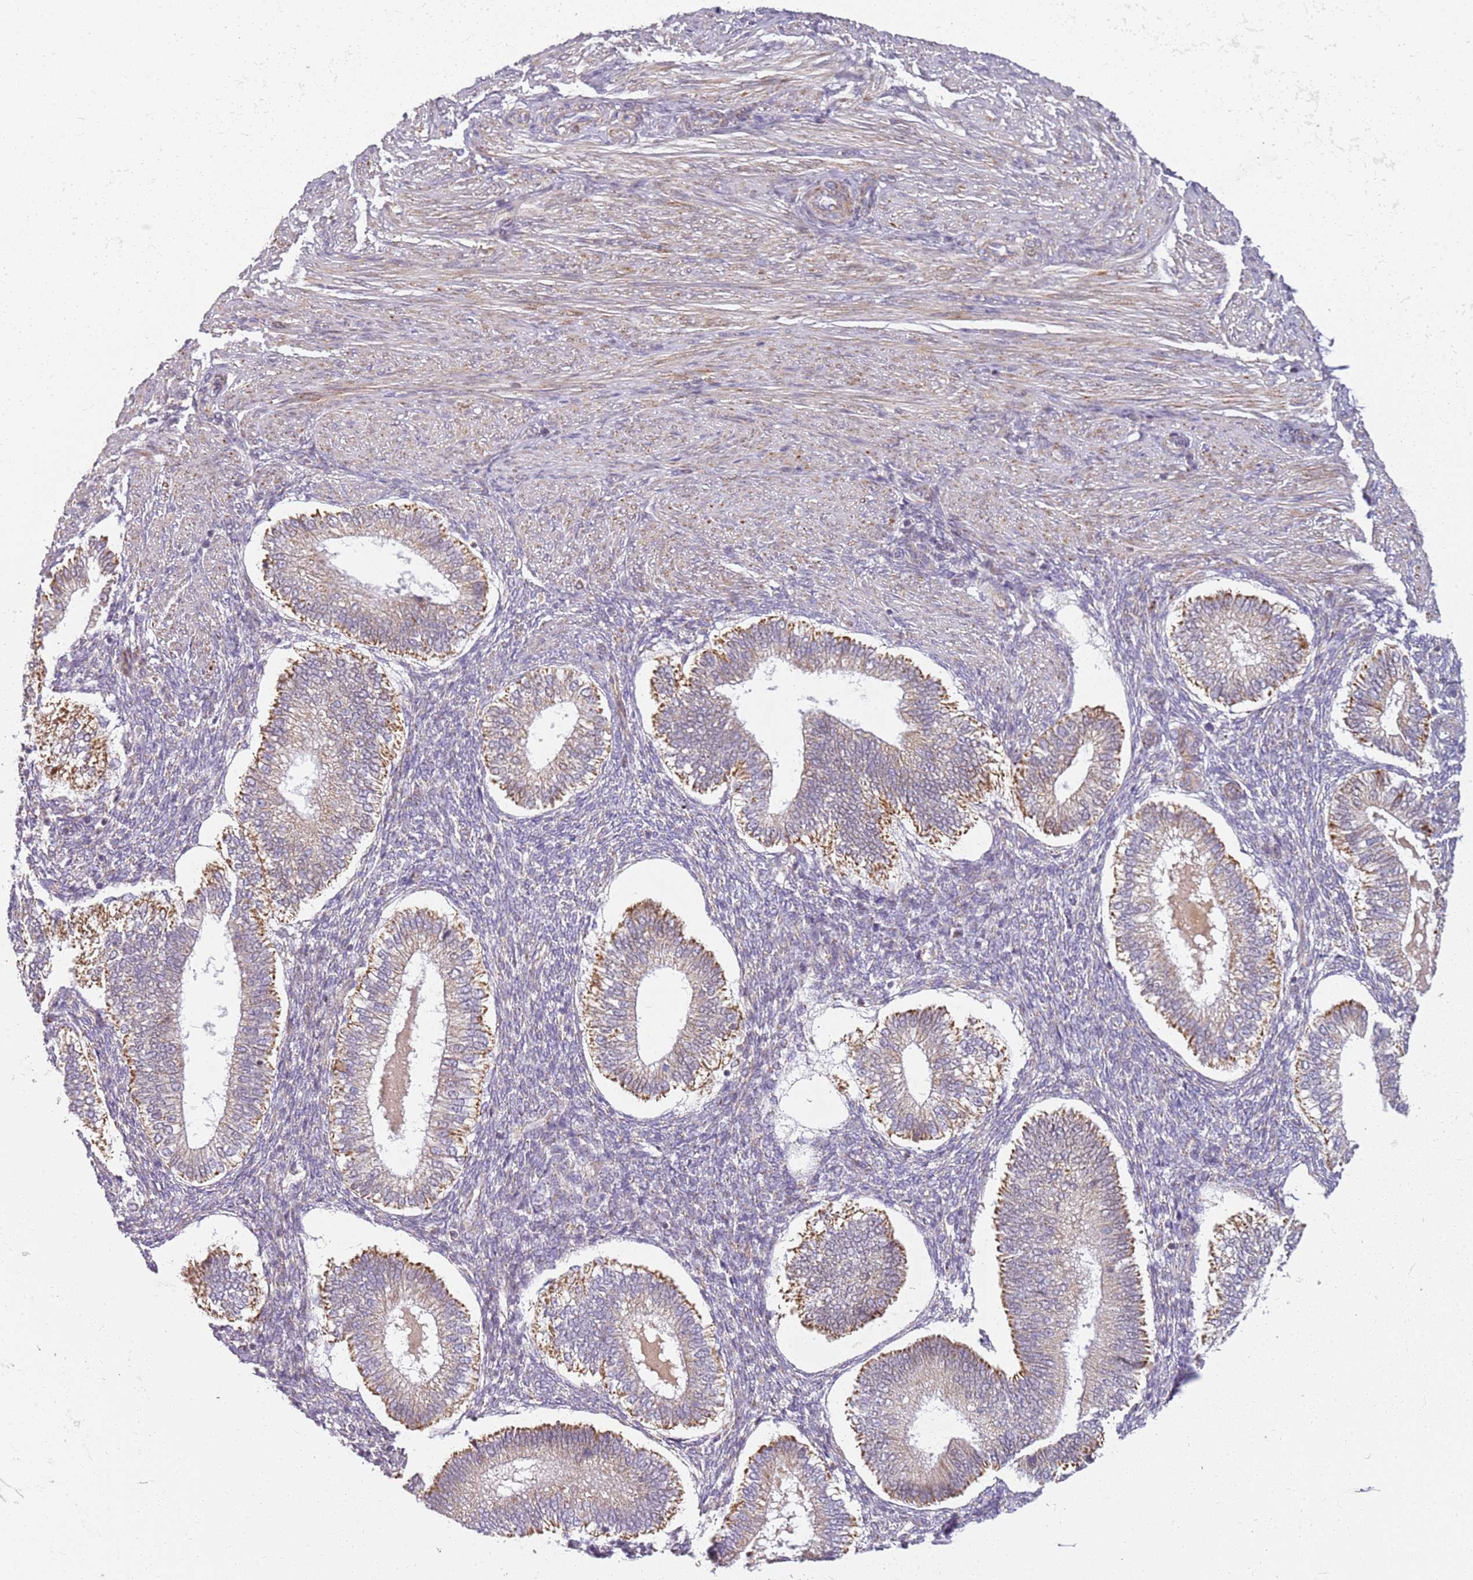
{"staining": {"intensity": "weak", "quantity": "<25%", "location": "cytoplasmic/membranous"}, "tissue": "endometrium", "cell_type": "Cells in endometrial stroma", "image_type": "normal", "snomed": [{"axis": "morphology", "description": "Normal tissue, NOS"}, {"axis": "topography", "description": "Endometrium"}], "caption": "This is an immunohistochemistry (IHC) photomicrograph of normal human endometrium. There is no expression in cells in endometrial stroma.", "gene": "TMEM200C", "patient": {"sex": "female", "age": 25}}